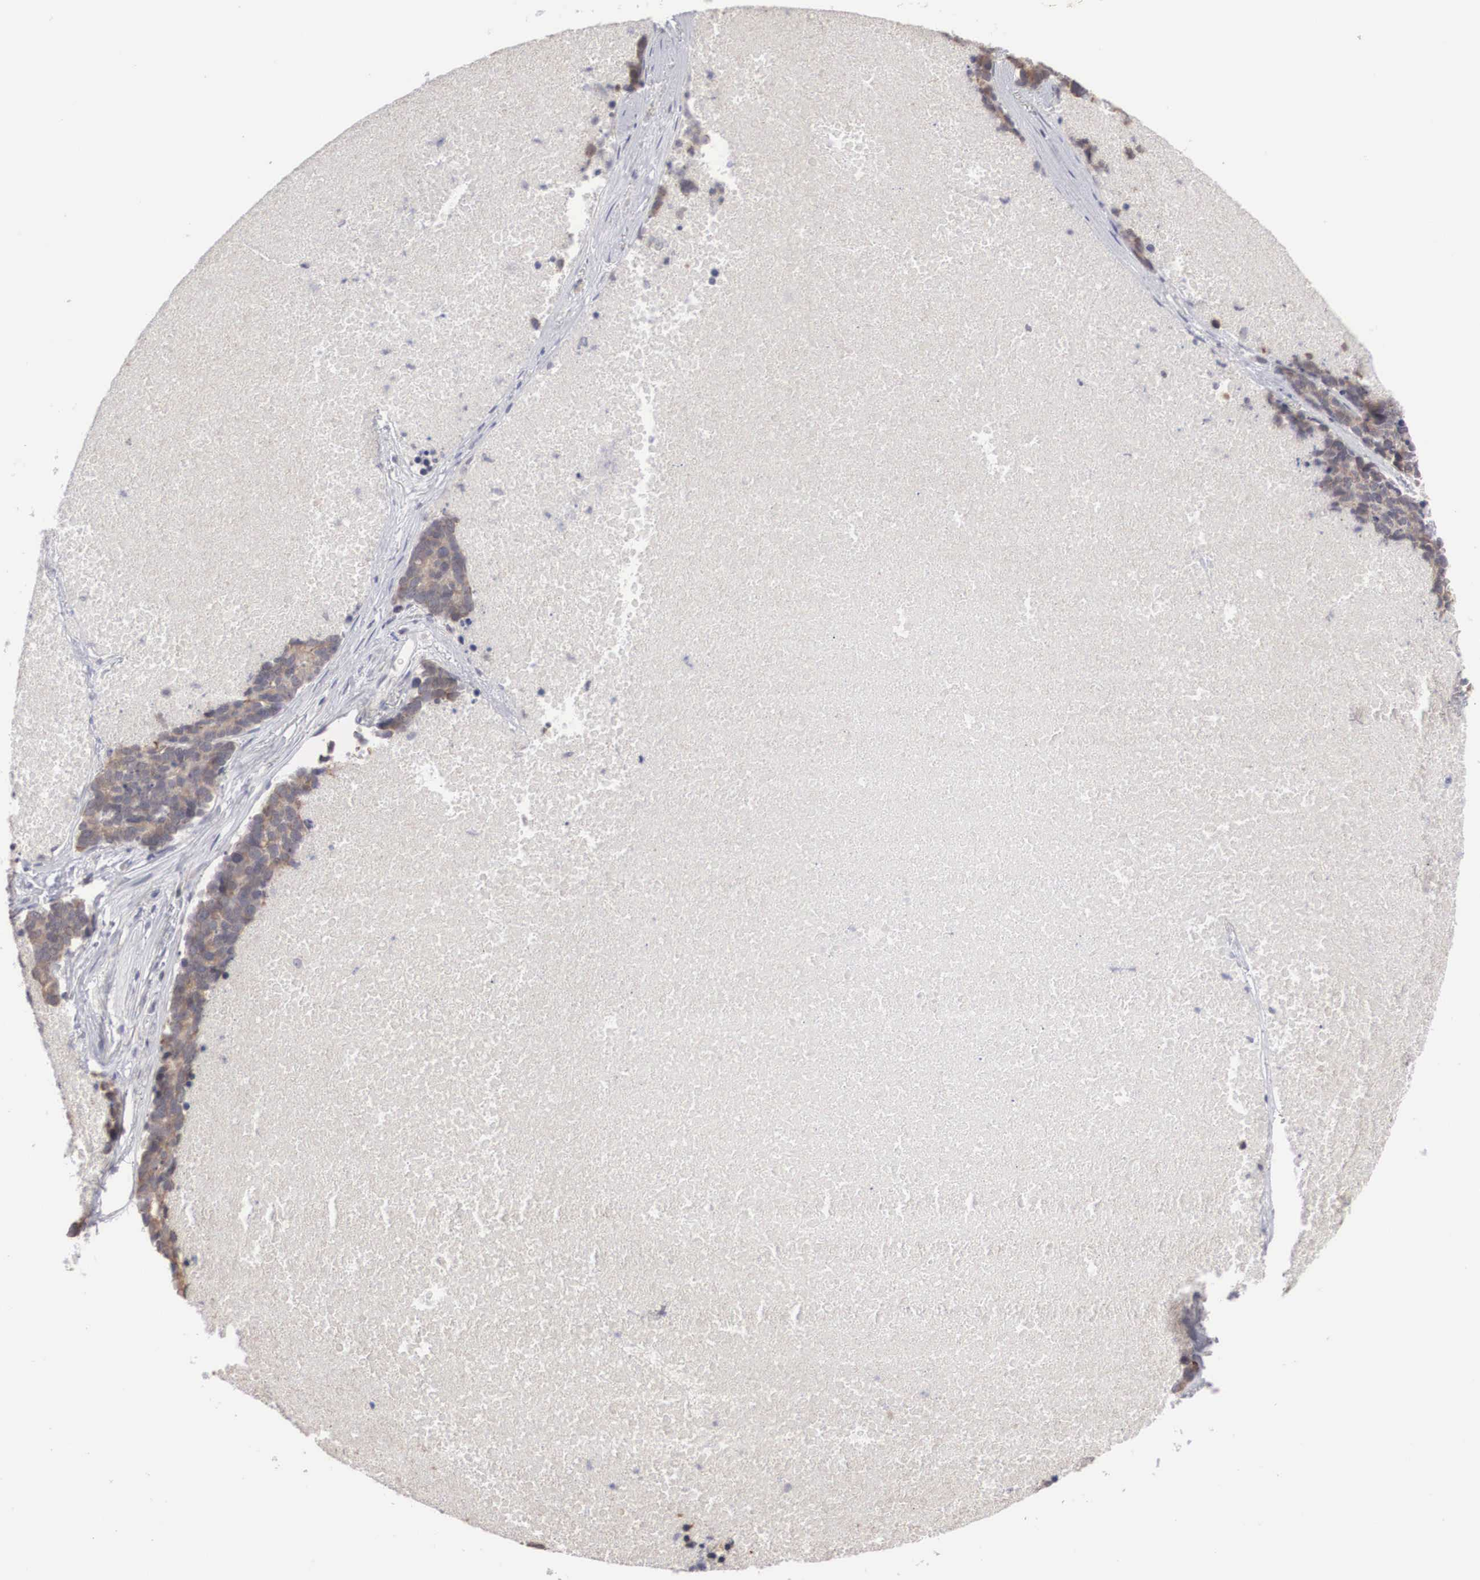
{"staining": {"intensity": "moderate", "quantity": ">75%", "location": "cytoplasmic/membranous"}, "tissue": "lung cancer", "cell_type": "Tumor cells", "image_type": "cancer", "snomed": [{"axis": "morphology", "description": "Neoplasm, malignant, NOS"}, {"axis": "topography", "description": "Lung"}], "caption": "IHC staining of malignant neoplasm (lung), which shows medium levels of moderate cytoplasmic/membranous expression in approximately >75% of tumor cells indicating moderate cytoplasmic/membranous protein positivity. The staining was performed using DAB (brown) for protein detection and nuclei were counterstained in hematoxylin (blue).", "gene": "WDR89", "patient": {"sex": "female", "age": 75}}